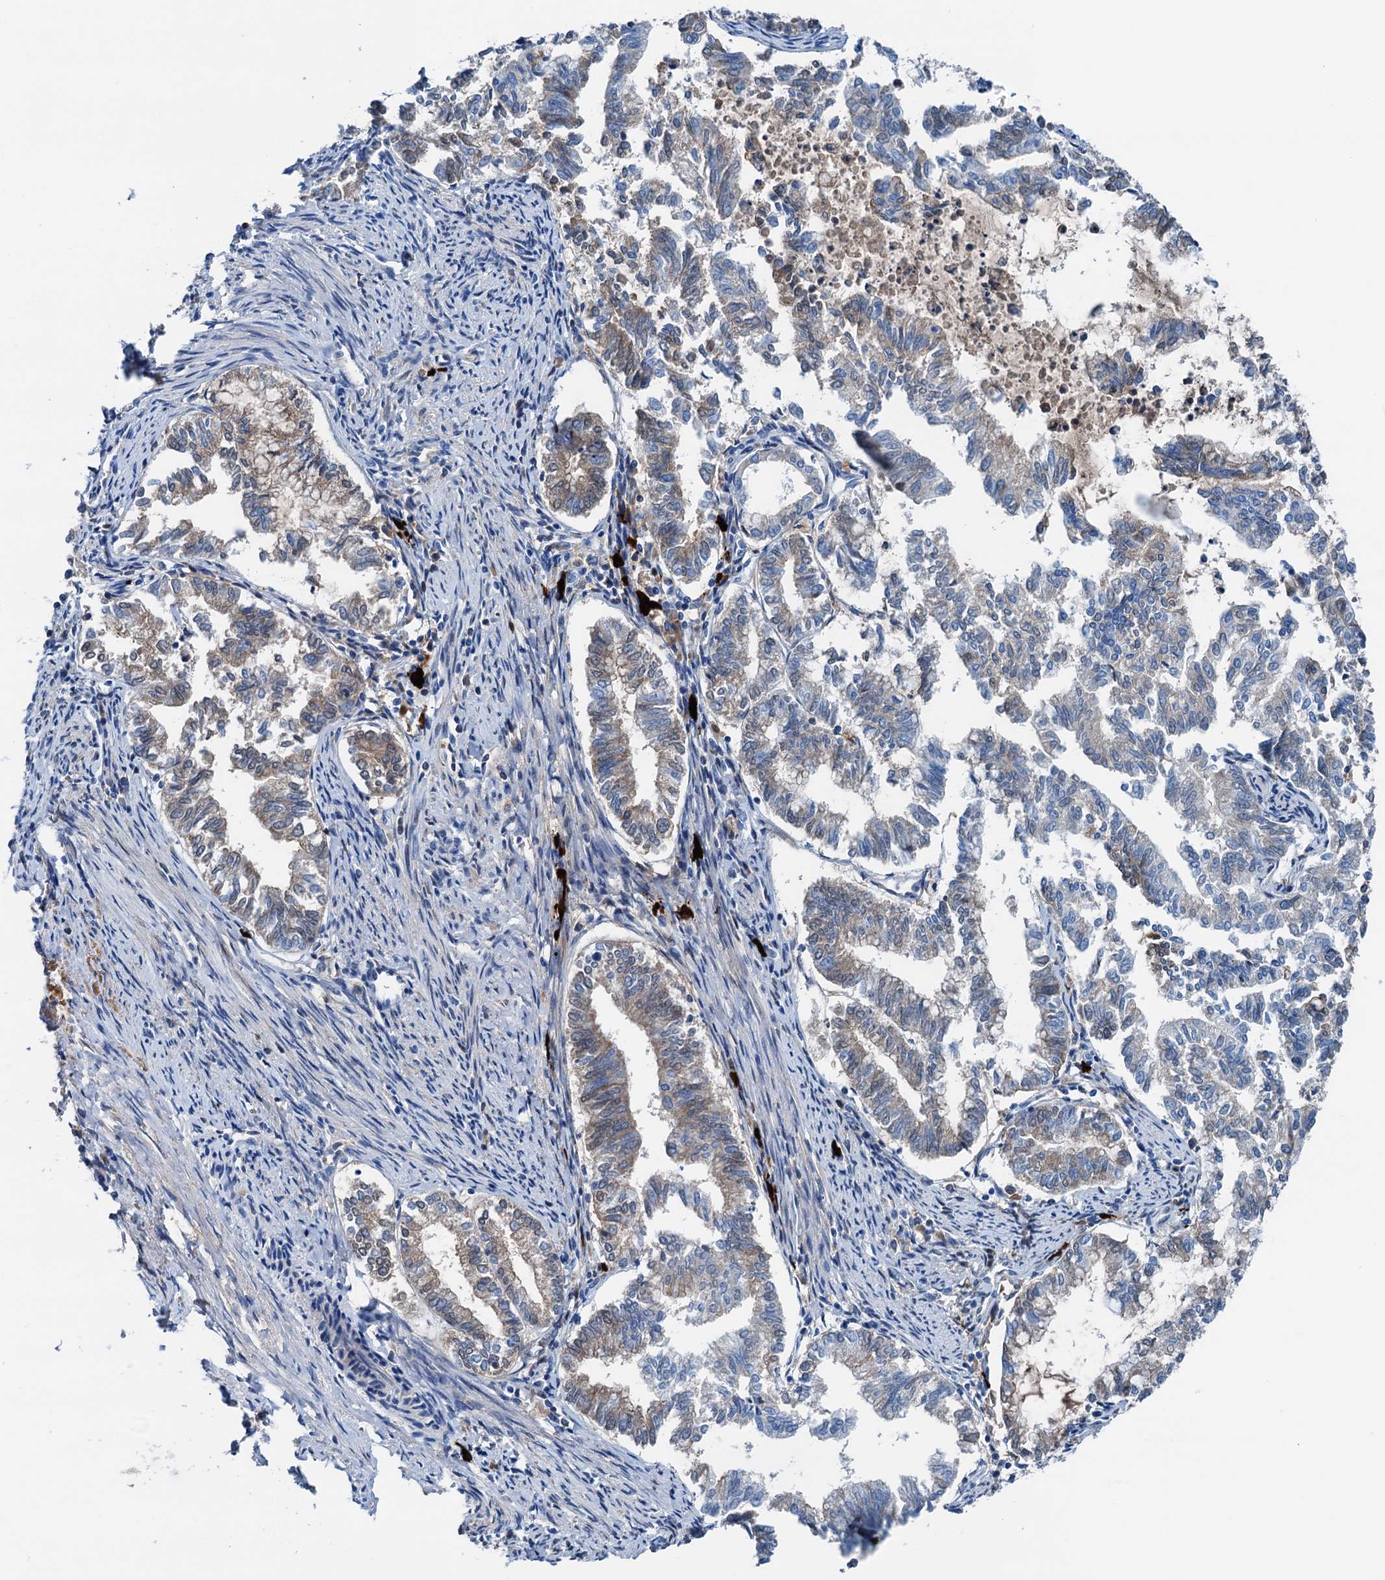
{"staining": {"intensity": "weak", "quantity": "25%-75%", "location": "cytoplasmic/membranous"}, "tissue": "endometrial cancer", "cell_type": "Tumor cells", "image_type": "cancer", "snomed": [{"axis": "morphology", "description": "Adenocarcinoma, NOS"}, {"axis": "topography", "description": "Endometrium"}], "caption": "Brown immunohistochemical staining in endometrial cancer (adenocarcinoma) displays weak cytoplasmic/membranous expression in approximately 25%-75% of tumor cells. (DAB (3,3'-diaminobenzidine) IHC, brown staining for protein, blue staining for nuclei).", "gene": "C1QTNF4", "patient": {"sex": "female", "age": 79}}